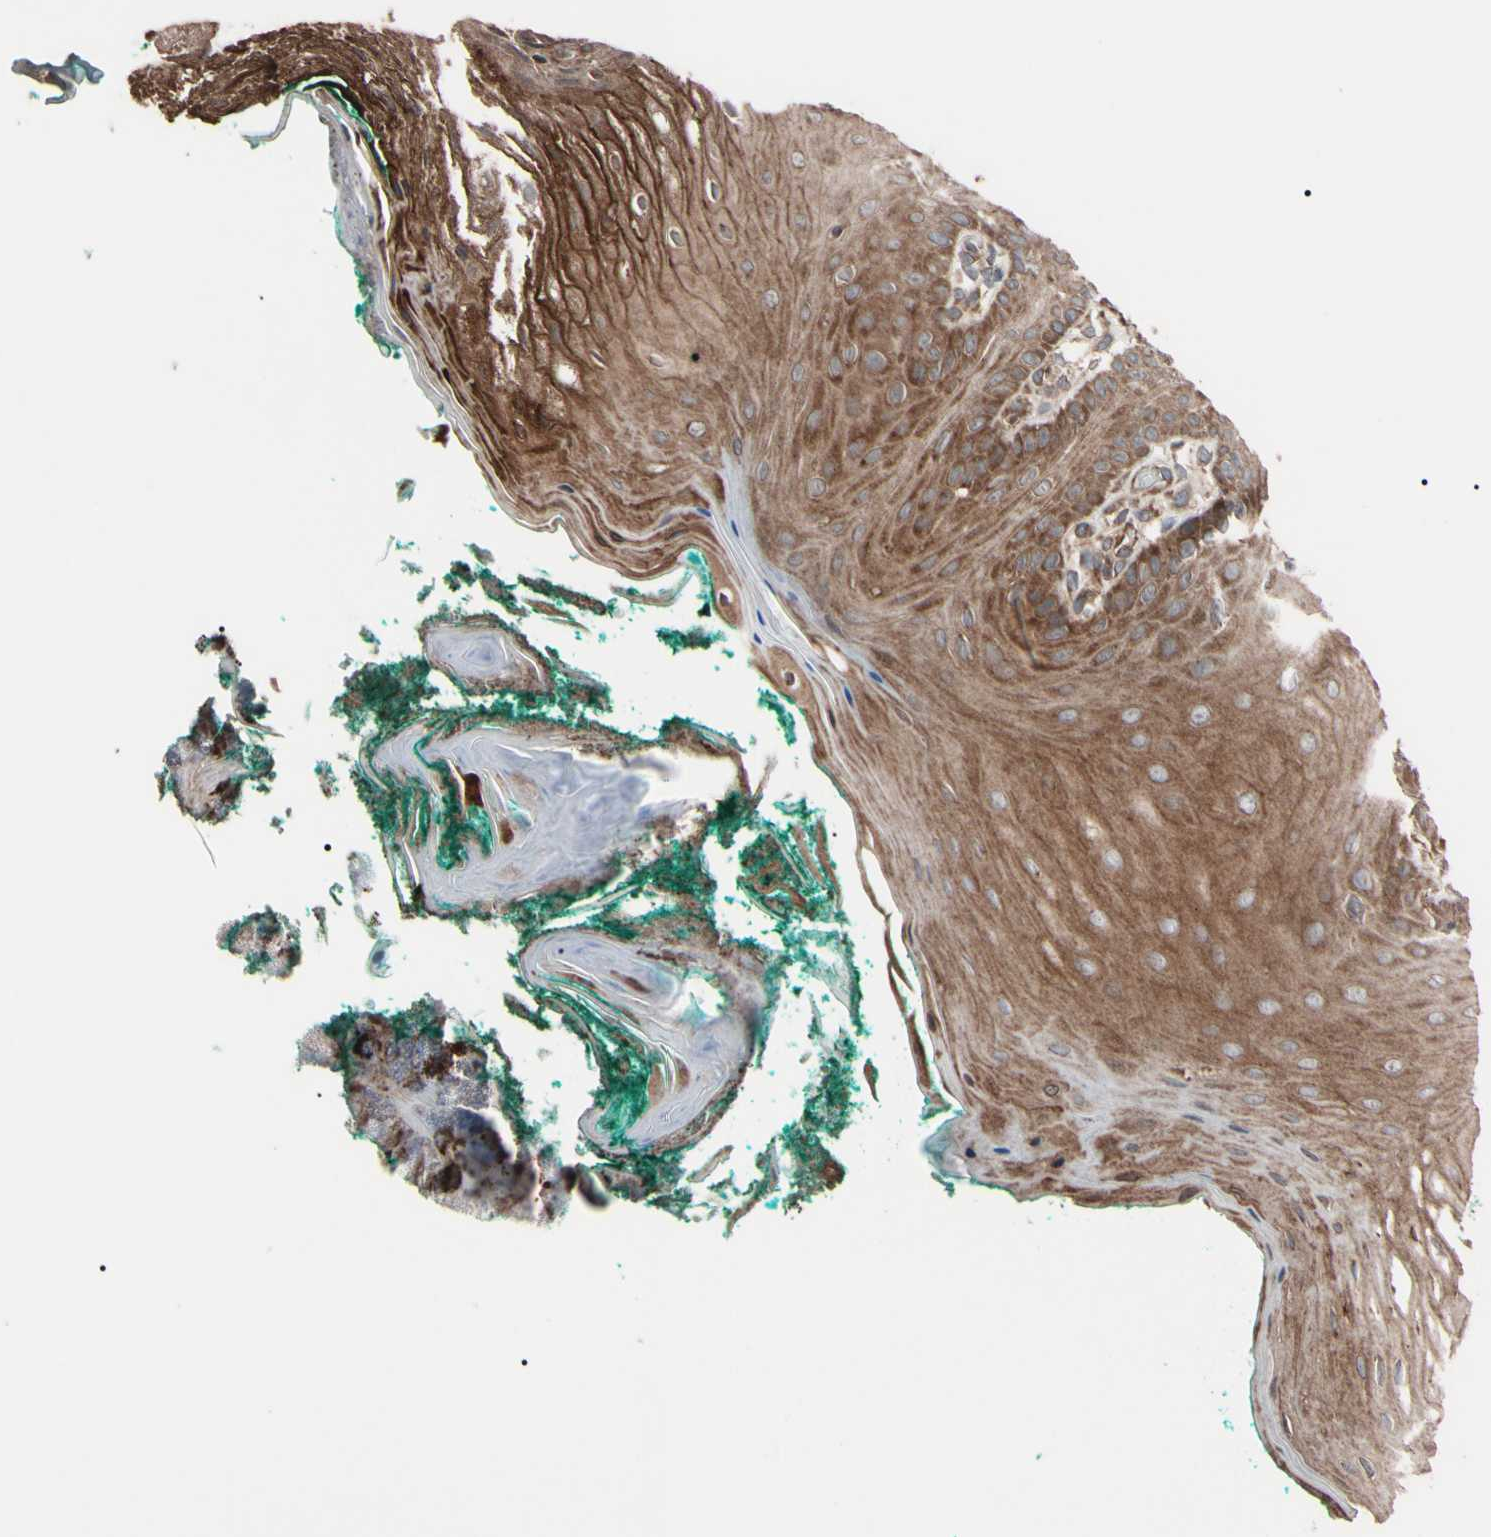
{"staining": {"intensity": "strong", "quantity": ">75%", "location": "cytoplasmic/membranous"}, "tissue": "oral mucosa", "cell_type": "Squamous epithelial cells", "image_type": "normal", "snomed": [{"axis": "morphology", "description": "Normal tissue, NOS"}, {"axis": "topography", "description": "Skeletal muscle"}, {"axis": "topography", "description": "Oral tissue"}], "caption": "Protein expression analysis of unremarkable oral mucosa shows strong cytoplasmic/membranous expression in approximately >75% of squamous epithelial cells. (DAB (3,3'-diaminobenzidine) = brown stain, brightfield microscopy at high magnification).", "gene": "GUCY1B1", "patient": {"sex": "male", "age": 58}}